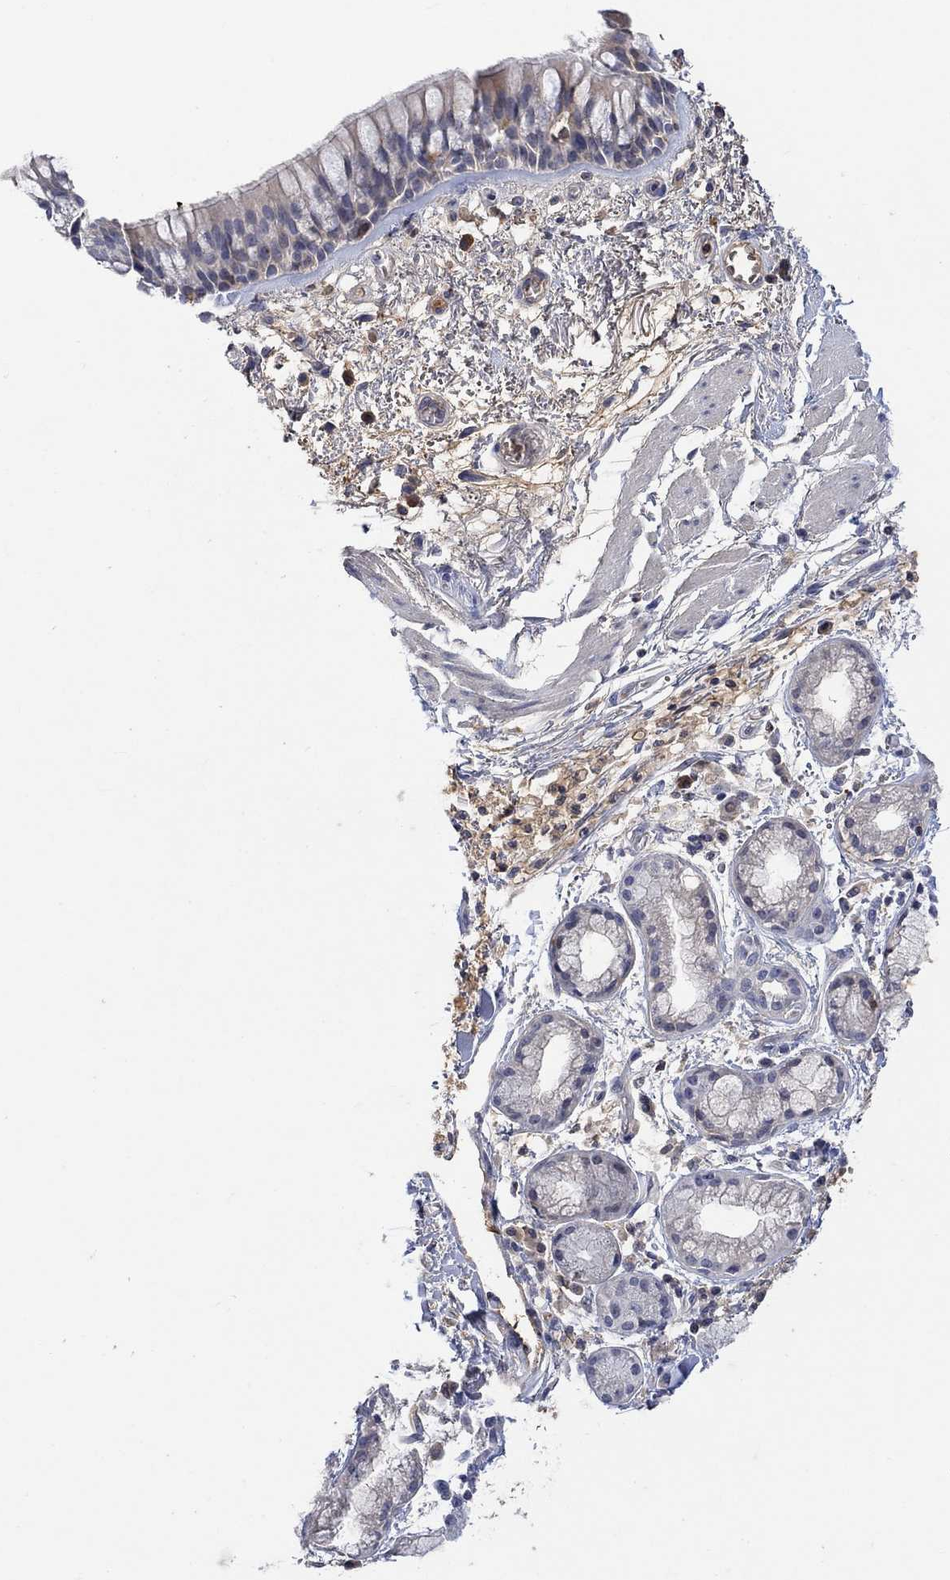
{"staining": {"intensity": "negative", "quantity": "none", "location": "none"}, "tissue": "bronchus", "cell_type": "Respiratory epithelial cells", "image_type": "normal", "snomed": [{"axis": "morphology", "description": "Normal tissue, NOS"}, {"axis": "topography", "description": "Bronchus"}, {"axis": "topography", "description": "Lung"}], "caption": "Photomicrograph shows no significant protein staining in respiratory epithelial cells of normal bronchus.", "gene": "MSTN", "patient": {"sex": "female", "age": 57}}